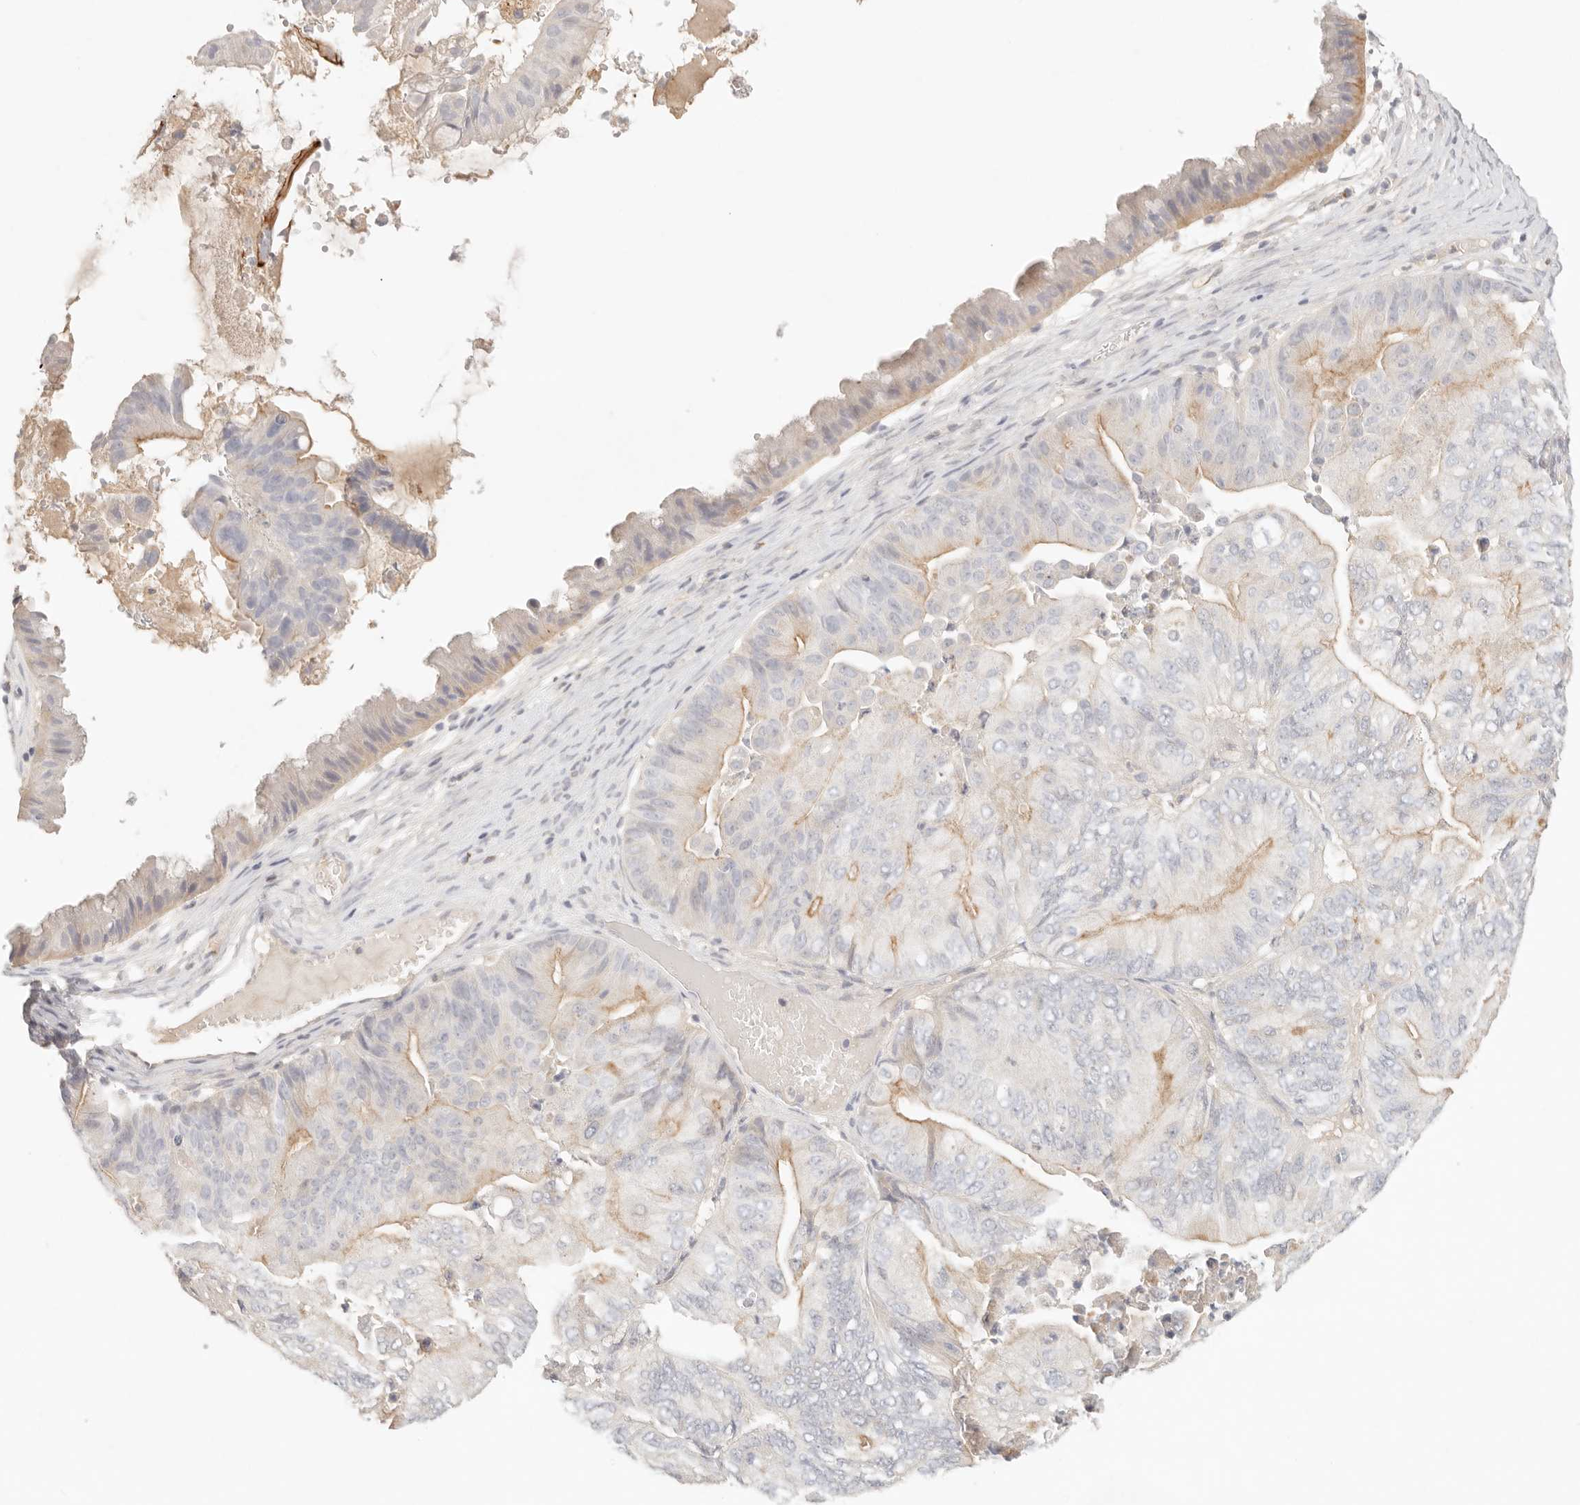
{"staining": {"intensity": "weak", "quantity": "<25%", "location": "cytoplasmic/membranous"}, "tissue": "ovarian cancer", "cell_type": "Tumor cells", "image_type": "cancer", "snomed": [{"axis": "morphology", "description": "Cystadenocarcinoma, mucinous, NOS"}, {"axis": "topography", "description": "Ovary"}], "caption": "This photomicrograph is of ovarian mucinous cystadenocarcinoma stained with immunohistochemistry (IHC) to label a protein in brown with the nuclei are counter-stained blue. There is no positivity in tumor cells.", "gene": "CEP120", "patient": {"sex": "female", "age": 61}}